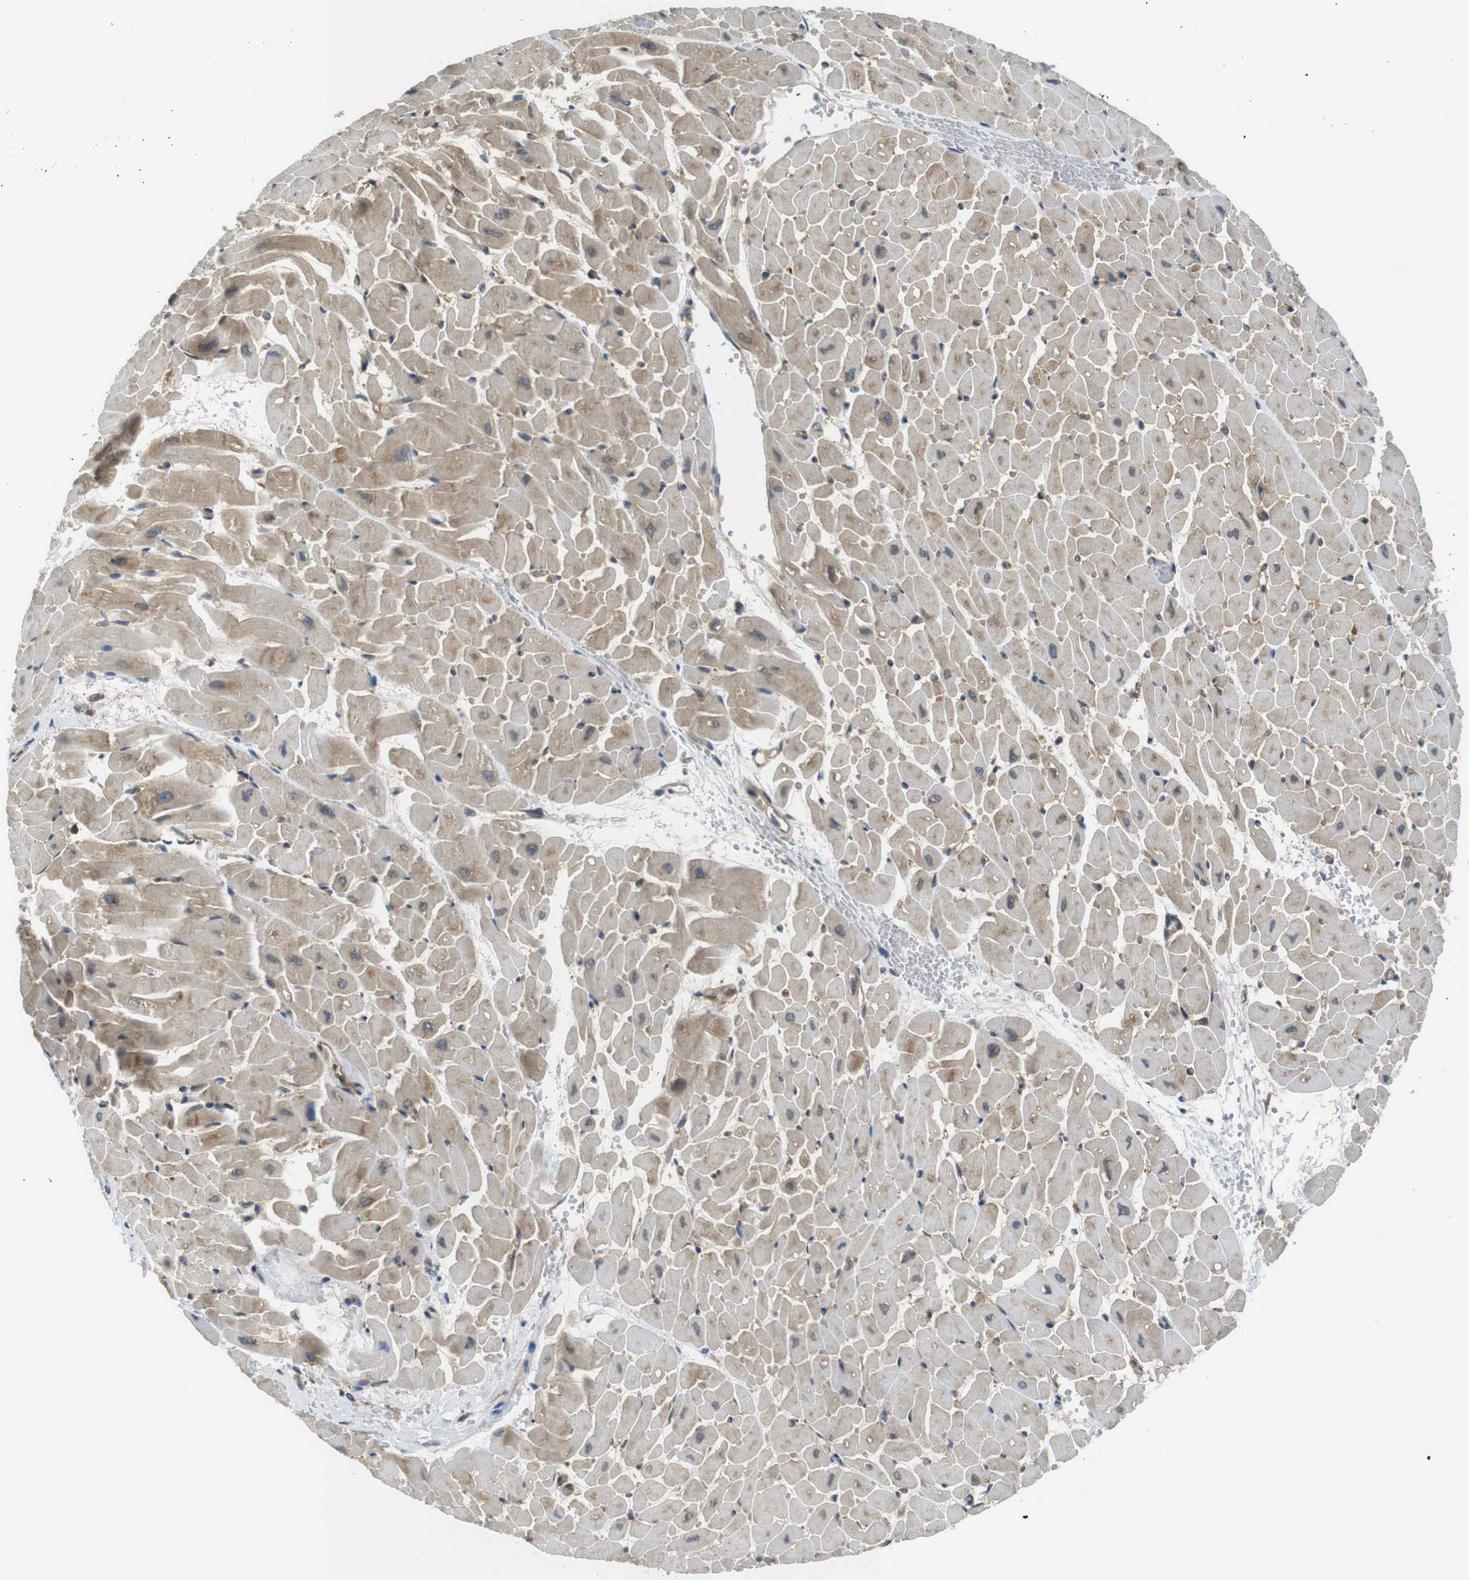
{"staining": {"intensity": "weak", "quantity": ">75%", "location": "cytoplasmic/membranous"}, "tissue": "heart muscle", "cell_type": "Cardiomyocytes", "image_type": "normal", "snomed": [{"axis": "morphology", "description": "Normal tissue, NOS"}, {"axis": "topography", "description": "Heart"}], "caption": "Cardiomyocytes show low levels of weak cytoplasmic/membranous positivity in about >75% of cells in normal human heart muscle. Ihc stains the protein in brown and the nuclei are stained blue.", "gene": "TSC1", "patient": {"sex": "male", "age": 45}}